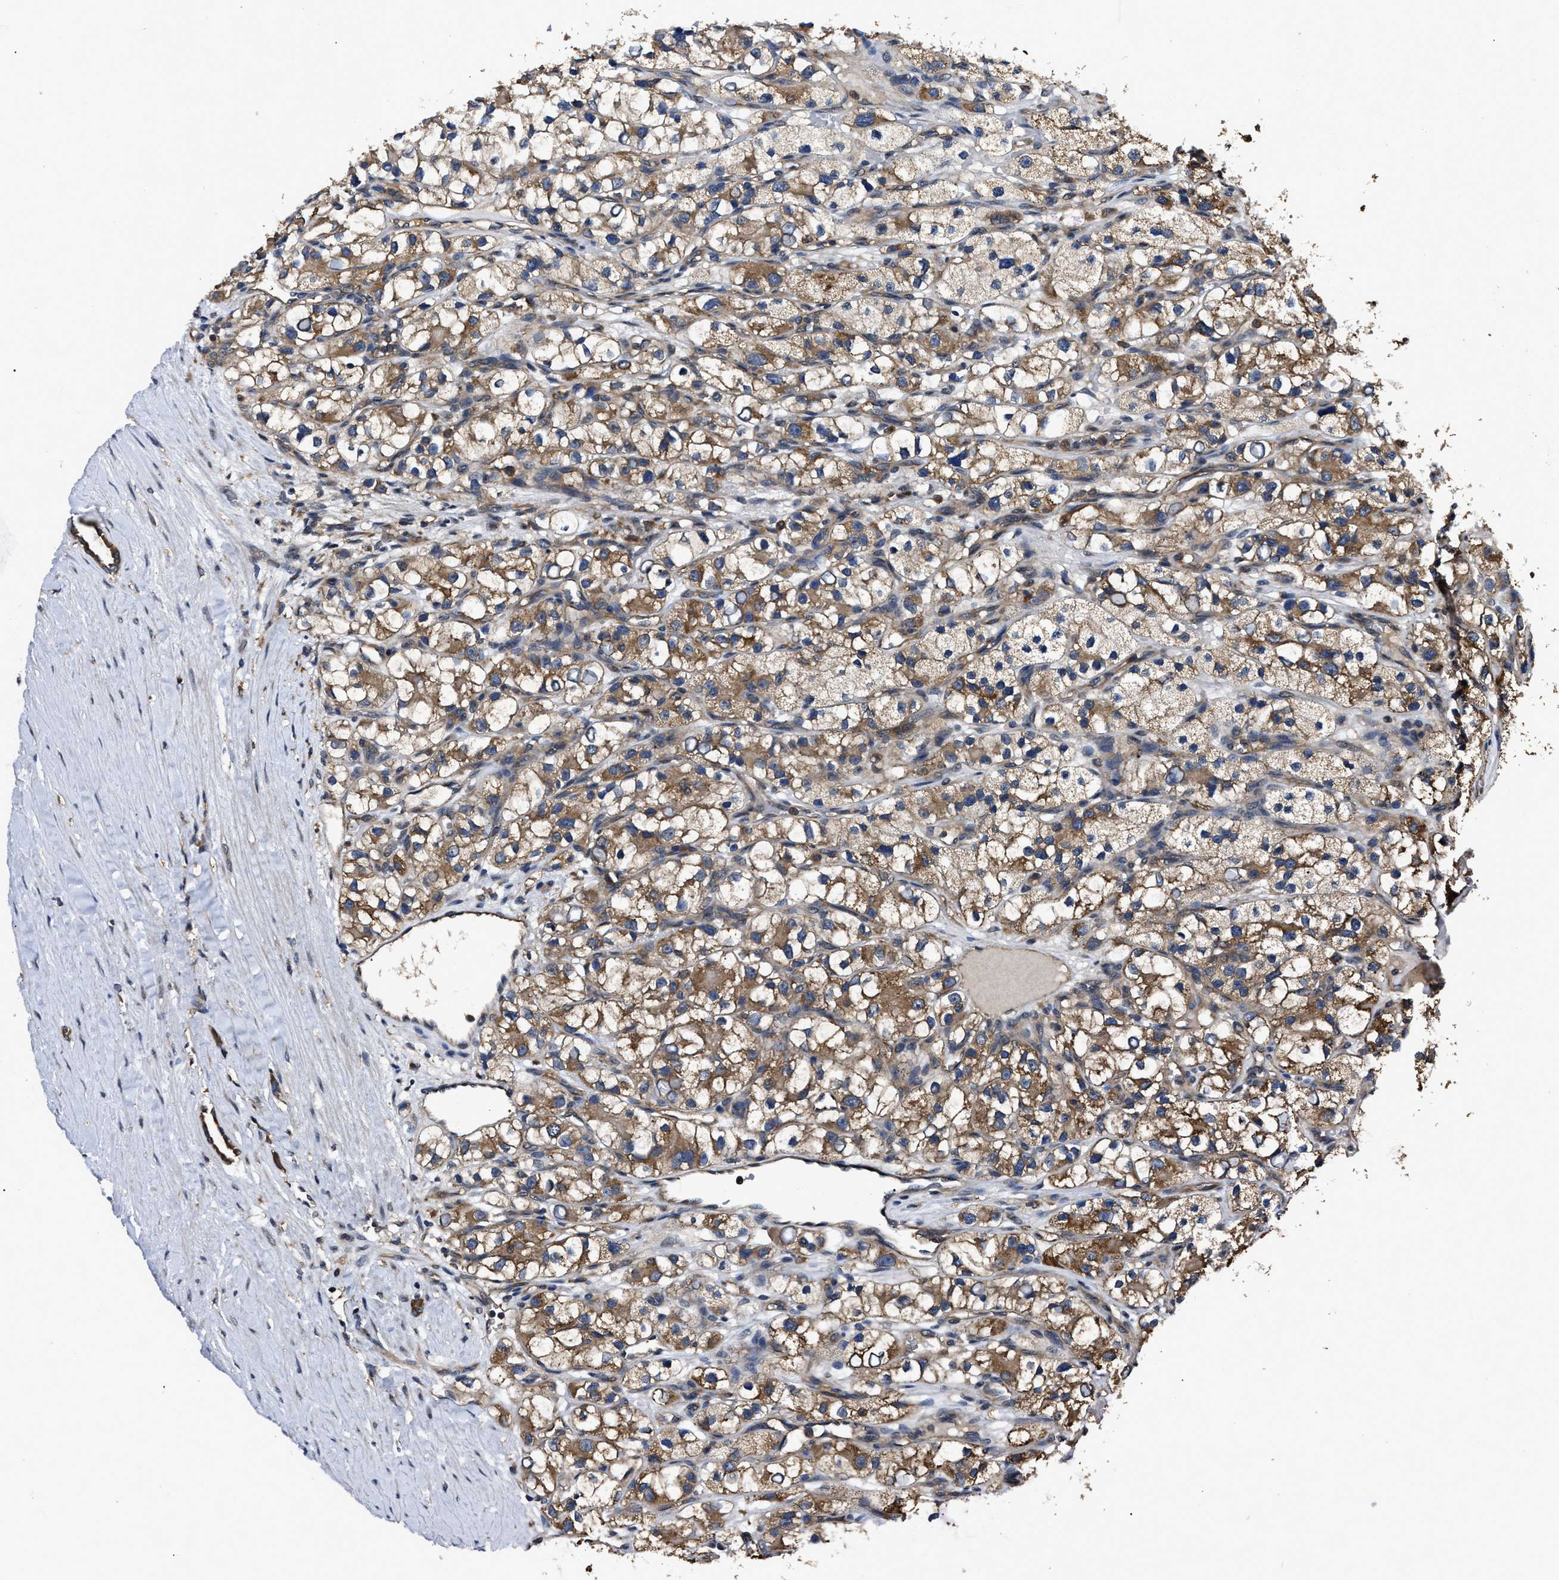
{"staining": {"intensity": "moderate", "quantity": ">75%", "location": "cytoplasmic/membranous"}, "tissue": "renal cancer", "cell_type": "Tumor cells", "image_type": "cancer", "snomed": [{"axis": "morphology", "description": "Adenocarcinoma, NOS"}, {"axis": "topography", "description": "Kidney"}], "caption": "A histopathology image of renal cancer (adenocarcinoma) stained for a protein reveals moderate cytoplasmic/membranous brown staining in tumor cells.", "gene": "GET4", "patient": {"sex": "female", "age": 57}}